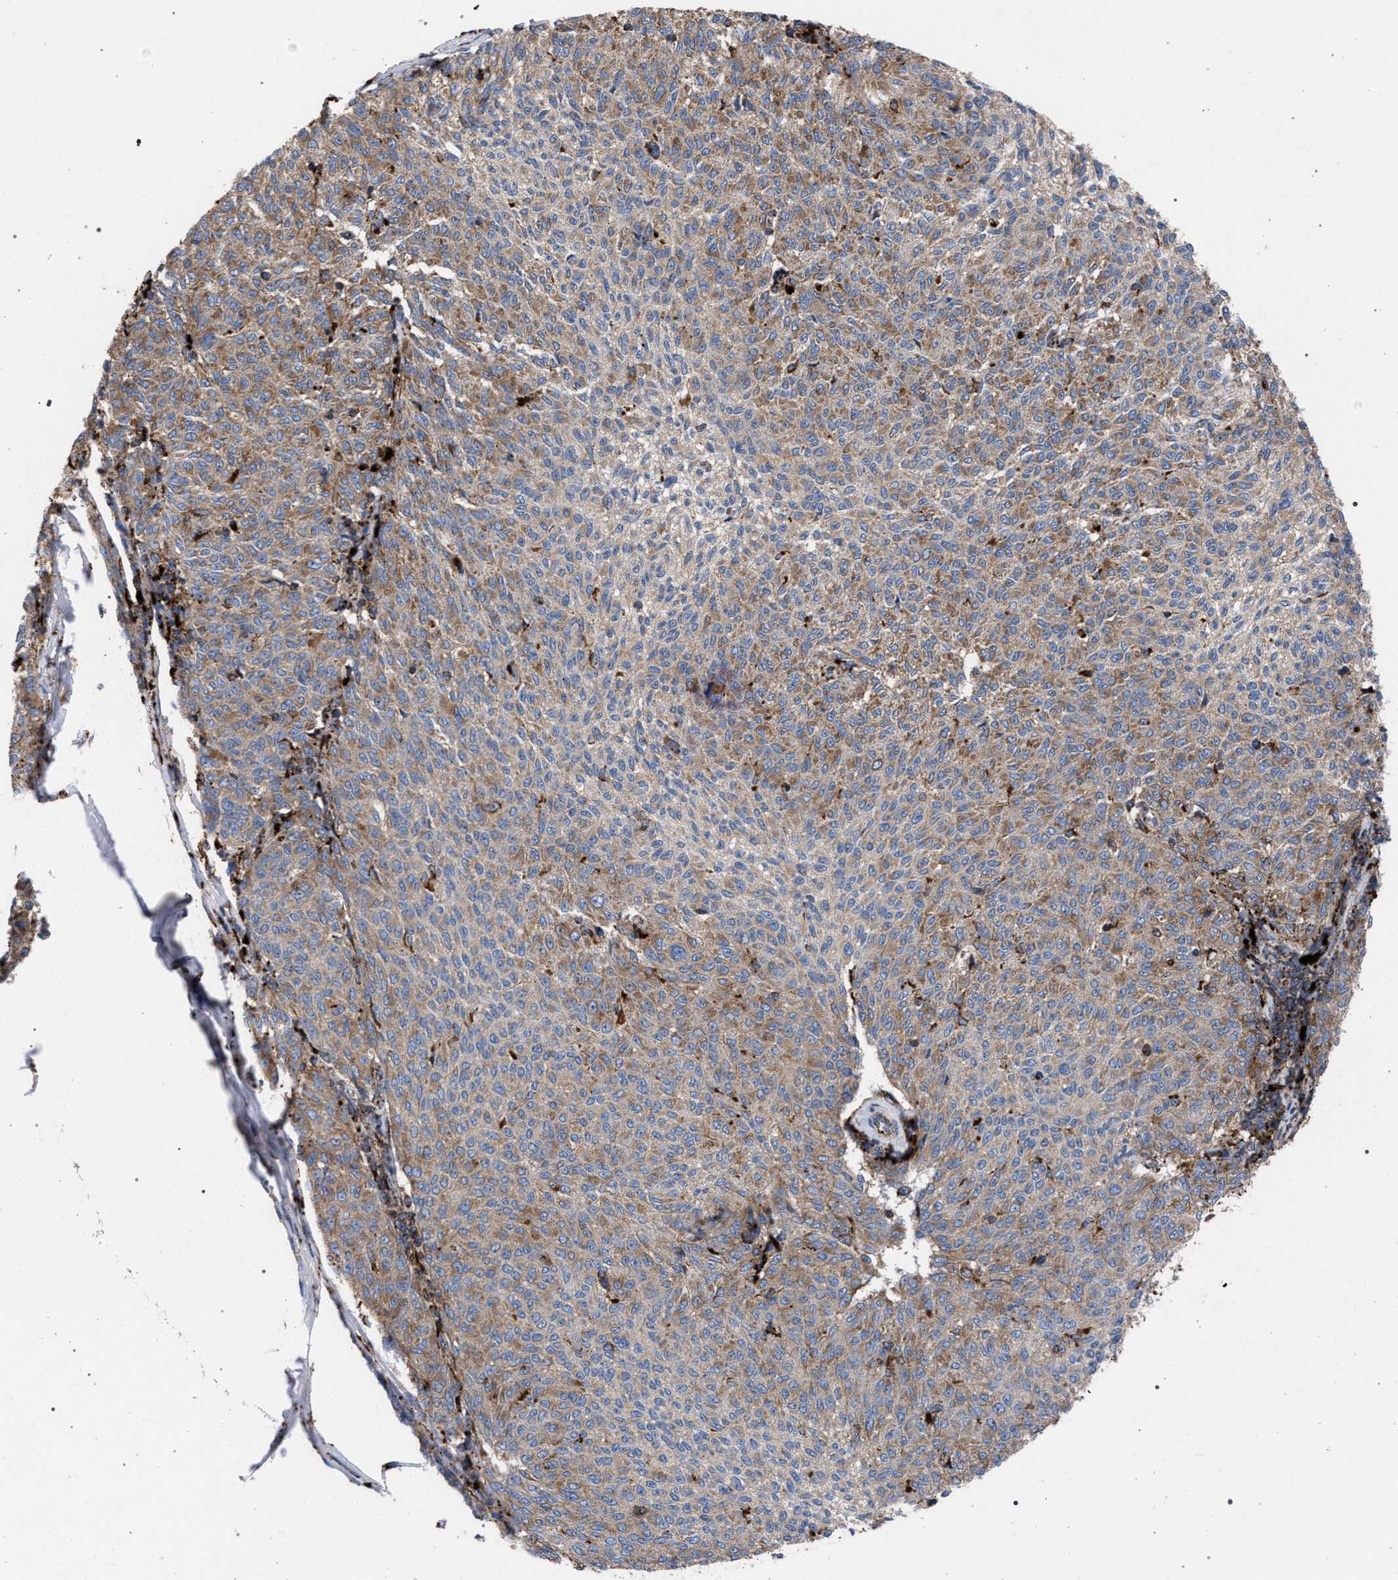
{"staining": {"intensity": "moderate", "quantity": ">75%", "location": "cytoplasmic/membranous"}, "tissue": "melanoma", "cell_type": "Tumor cells", "image_type": "cancer", "snomed": [{"axis": "morphology", "description": "Malignant melanoma, NOS"}, {"axis": "topography", "description": "Skin"}], "caption": "Malignant melanoma stained with a brown dye displays moderate cytoplasmic/membranous positive expression in about >75% of tumor cells.", "gene": "PPT1", "patient": {"sex": "female", "age": 72}}